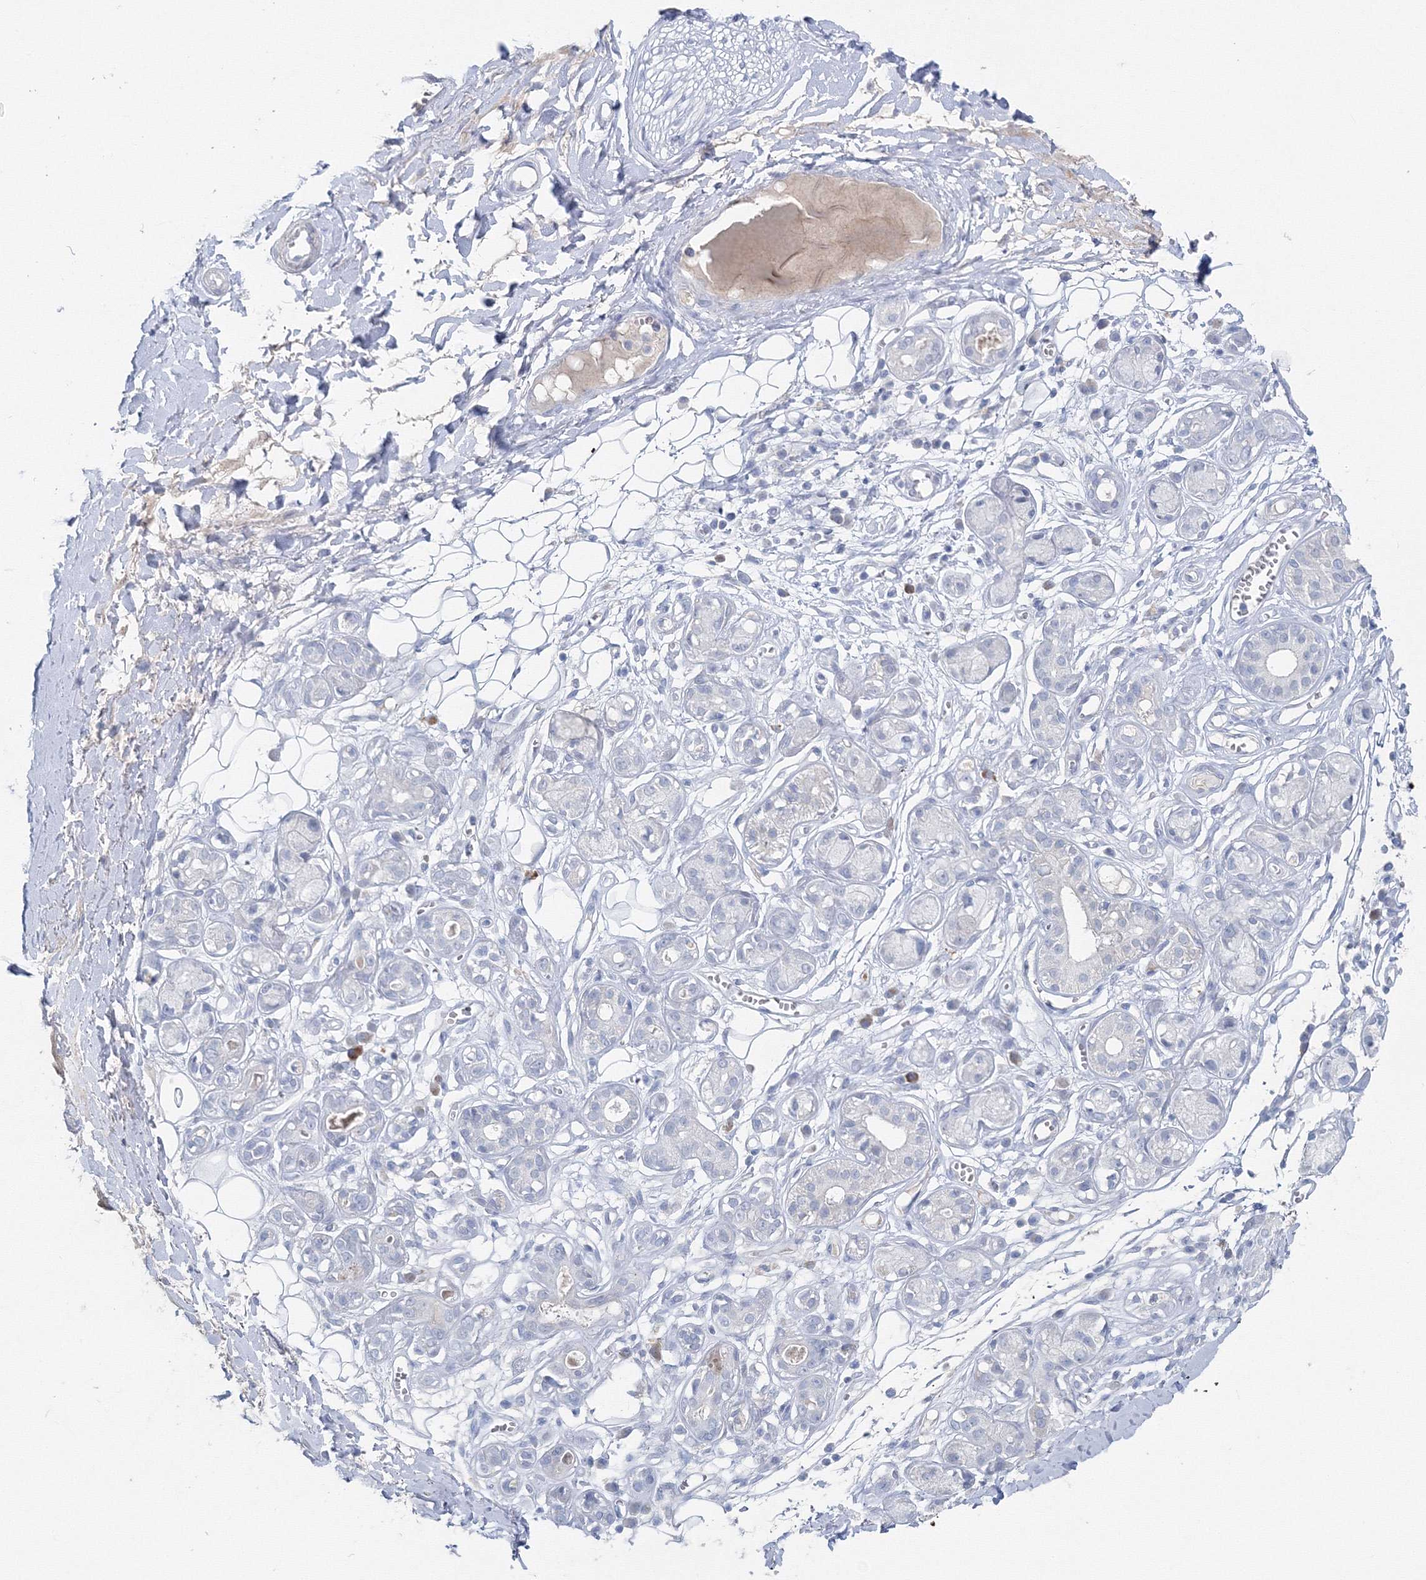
{"staining": {"intensity": "negative", "quantity": "none", "location": "none"}, "tissue": "adipose tissue", "cell_type": "Adipocytes", "image_type": "normal", "snomed": [{"axis": "morphology", "description": "Normal tissue, NOS"}, {"axis": "morphology", "description": "Inflammation, NOS"}, {"axis": "topography", "description": "Salivary gland"}, {"axis": "topography", "description": "Peripheral nerve tissue"}], "caption": "Micrograph shows no protein positivity in adipocytes of unremarkable adipose tissue.", "gene": "GCKR", "patient": {"sex": "female", "age": 75}}